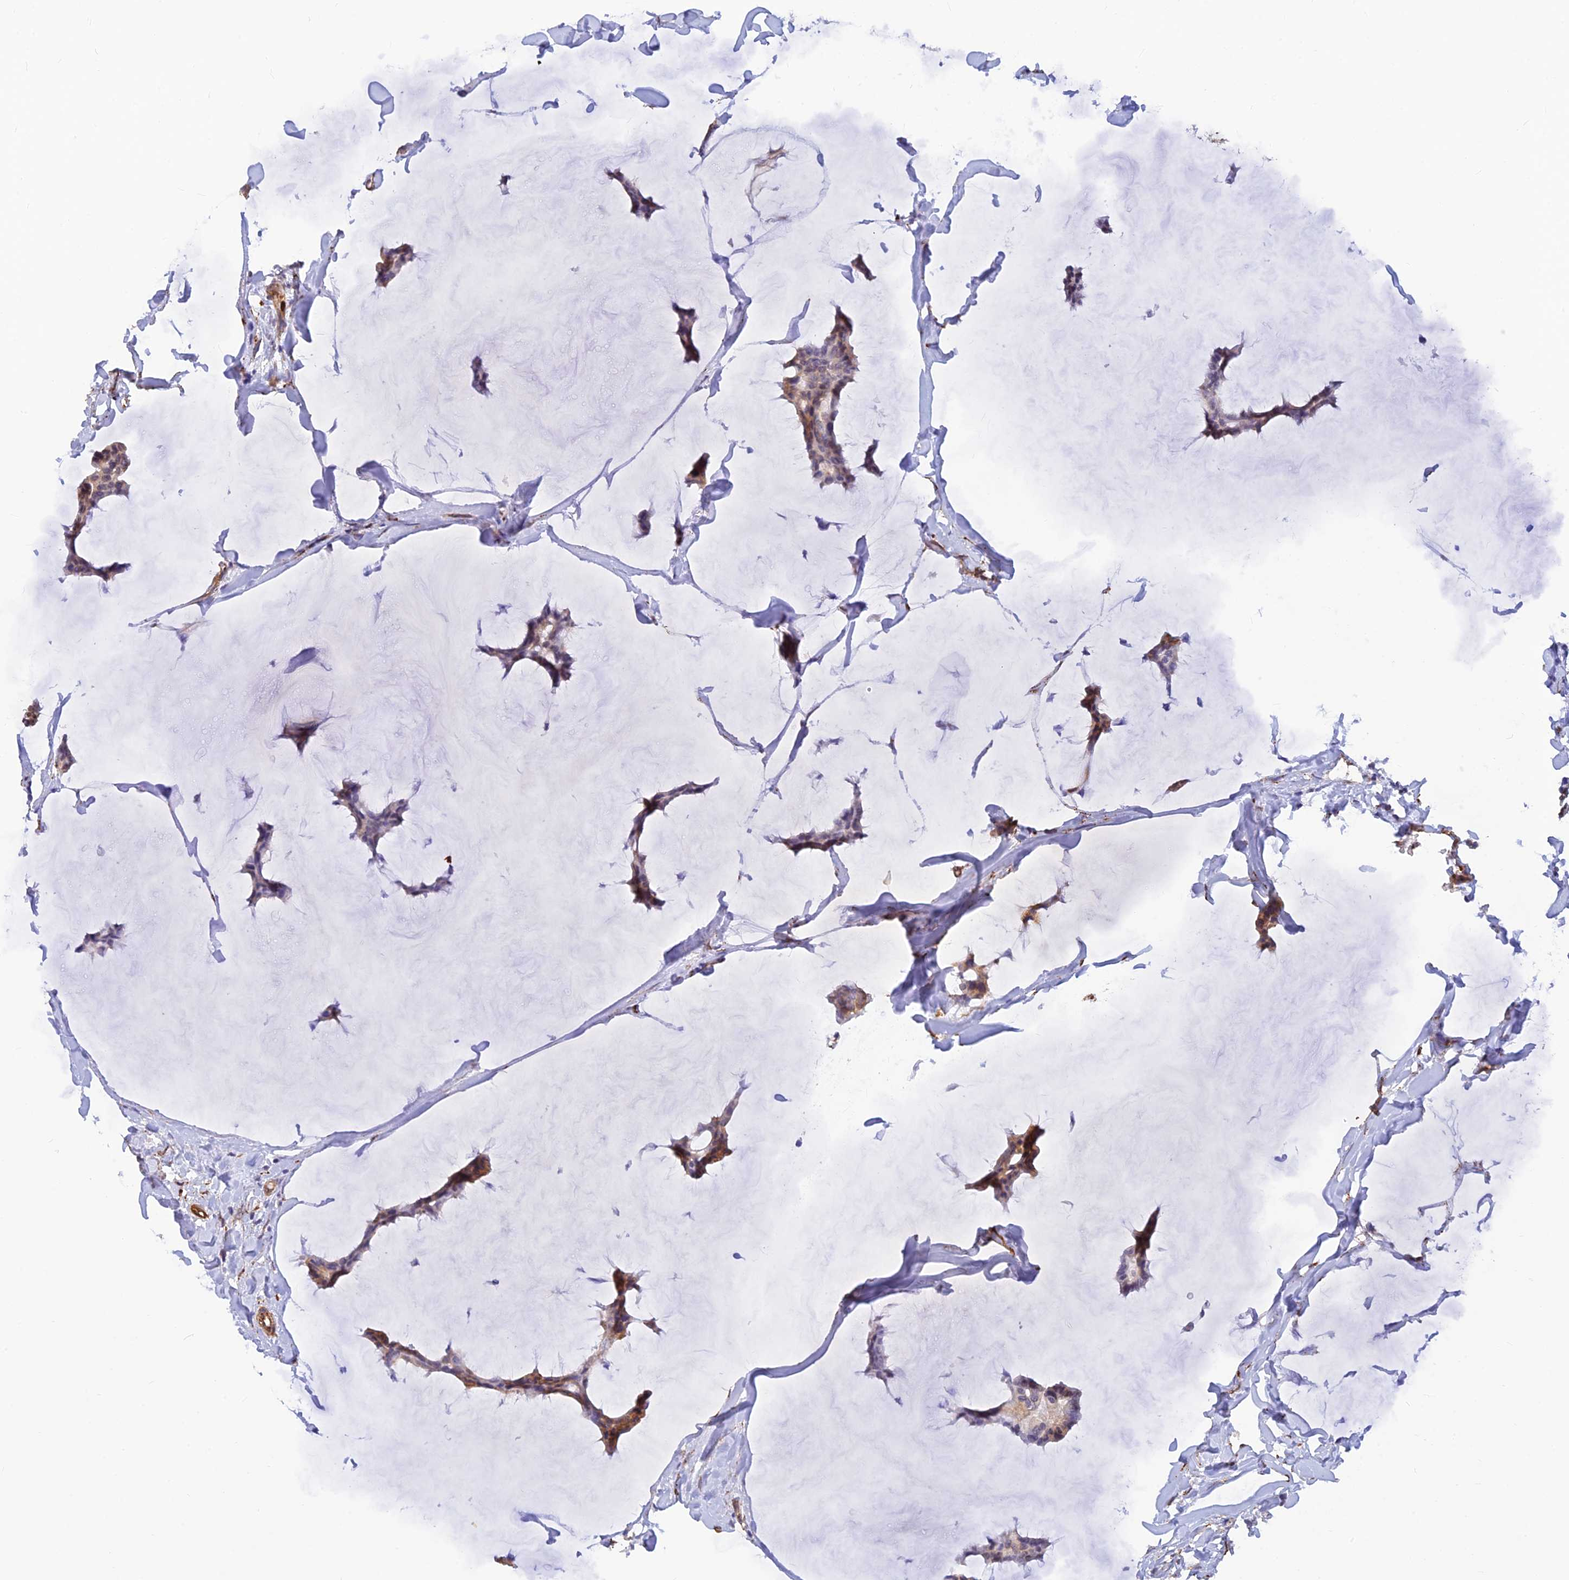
{"staining": {"intensity": "moderate", "quantity": "<25%", "location": "cytoplasmic/membranous"}, "tissue": "breast cancer", "cell_type": "Tumor cells", "image_type": "cancer", "snomed": [{"axis": "morphology", "description": "Duct carcinoma"}, {"axis": "topography", "description": "Breast"}], "caption": "IHC (DAB) staining of human infiltrating ductal carcinoma (breast) displays moderate cytoplasmic/membranous protein expression in about <25% of tumor cells.", "gene": "ALDH1L2", "patient": {"sex": "female", "age": 93}}